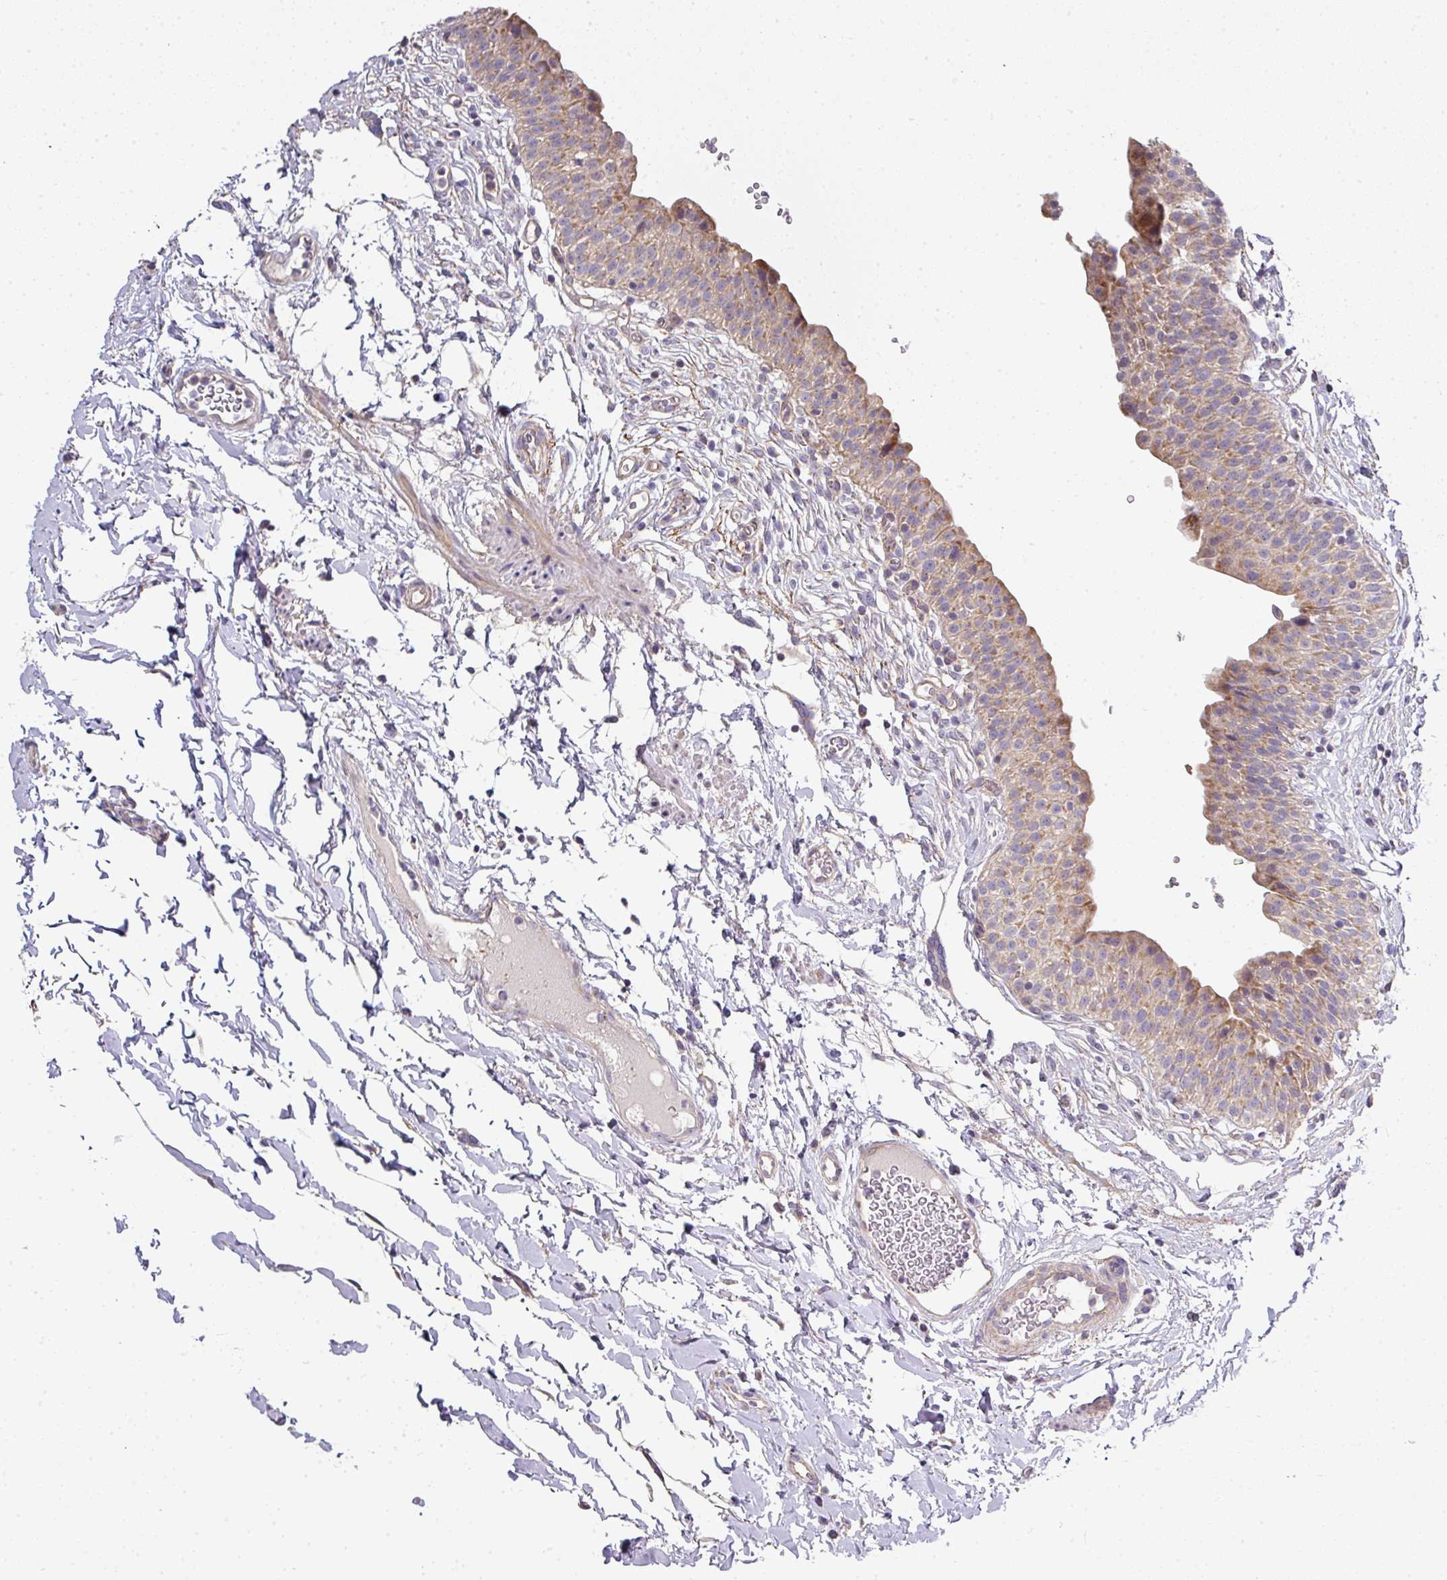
{"staining": {"intensity": "moderate", "quantity": "25%-75%", "location": "cytoplasmic/membranous"}, "tissue": "urinary bladder", "cell_type": "Urothelial cells", "image_type": "normal", "snomed": [{"axis": "morphology", "description": "Normal tissue, NOS"}, {"axis": "topography", "description": "Urinary bladder"}, {"axis": "topography", "description": "Peripheral nerve tissue"}], "caption": "Immunohistochemistry (DAB) staining of unremarkable human urinary bladder demonstrates moderate cytoplasmic/membranous protein expression in approximately 25%-75% of urothelial cells. Nuclei are stained in blue.", "gene": "STK35", "patient": {"sex": "male", "age": 55}}